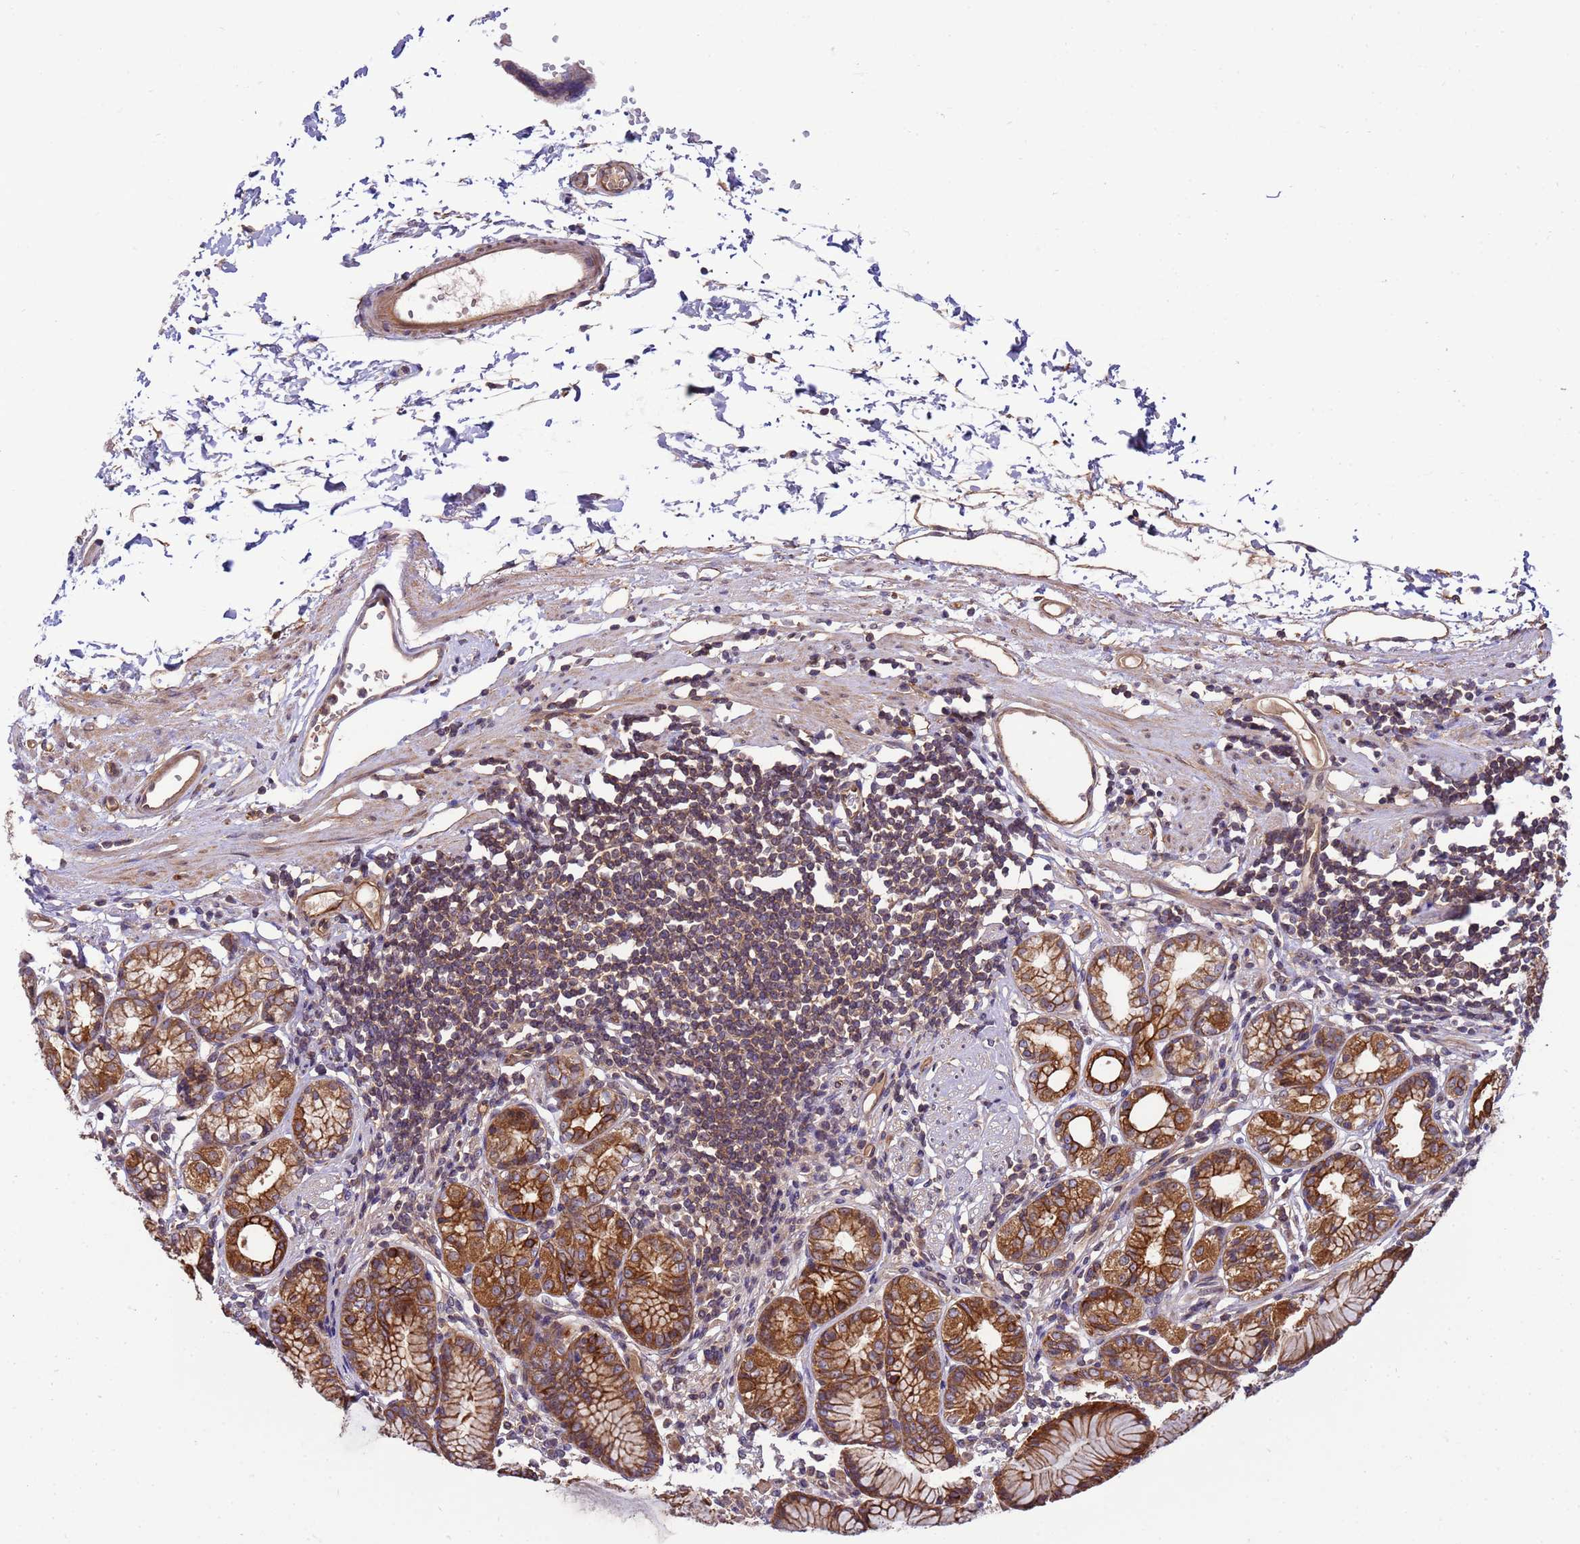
{"staining": {"intensity": "strong", "quantity": ">75%", "location": "cytoplasmic/membranous"}, "tissue": "stomach", "cell_type": "Glandular cells", "image_type": "normal", "snomed": [{"axis": "morphology", "description": "Normal tissue, NOS"}, {"axis": "topography", "description": "Stomach"}], "caption": "Benign stomach displays strong cytoplasmic/membranous expression in approximately >75% of glandular cells, visualized by immunohistochemistry.", "gene": "SMCO3", "patient": {"sex": "female", "age": 57}}